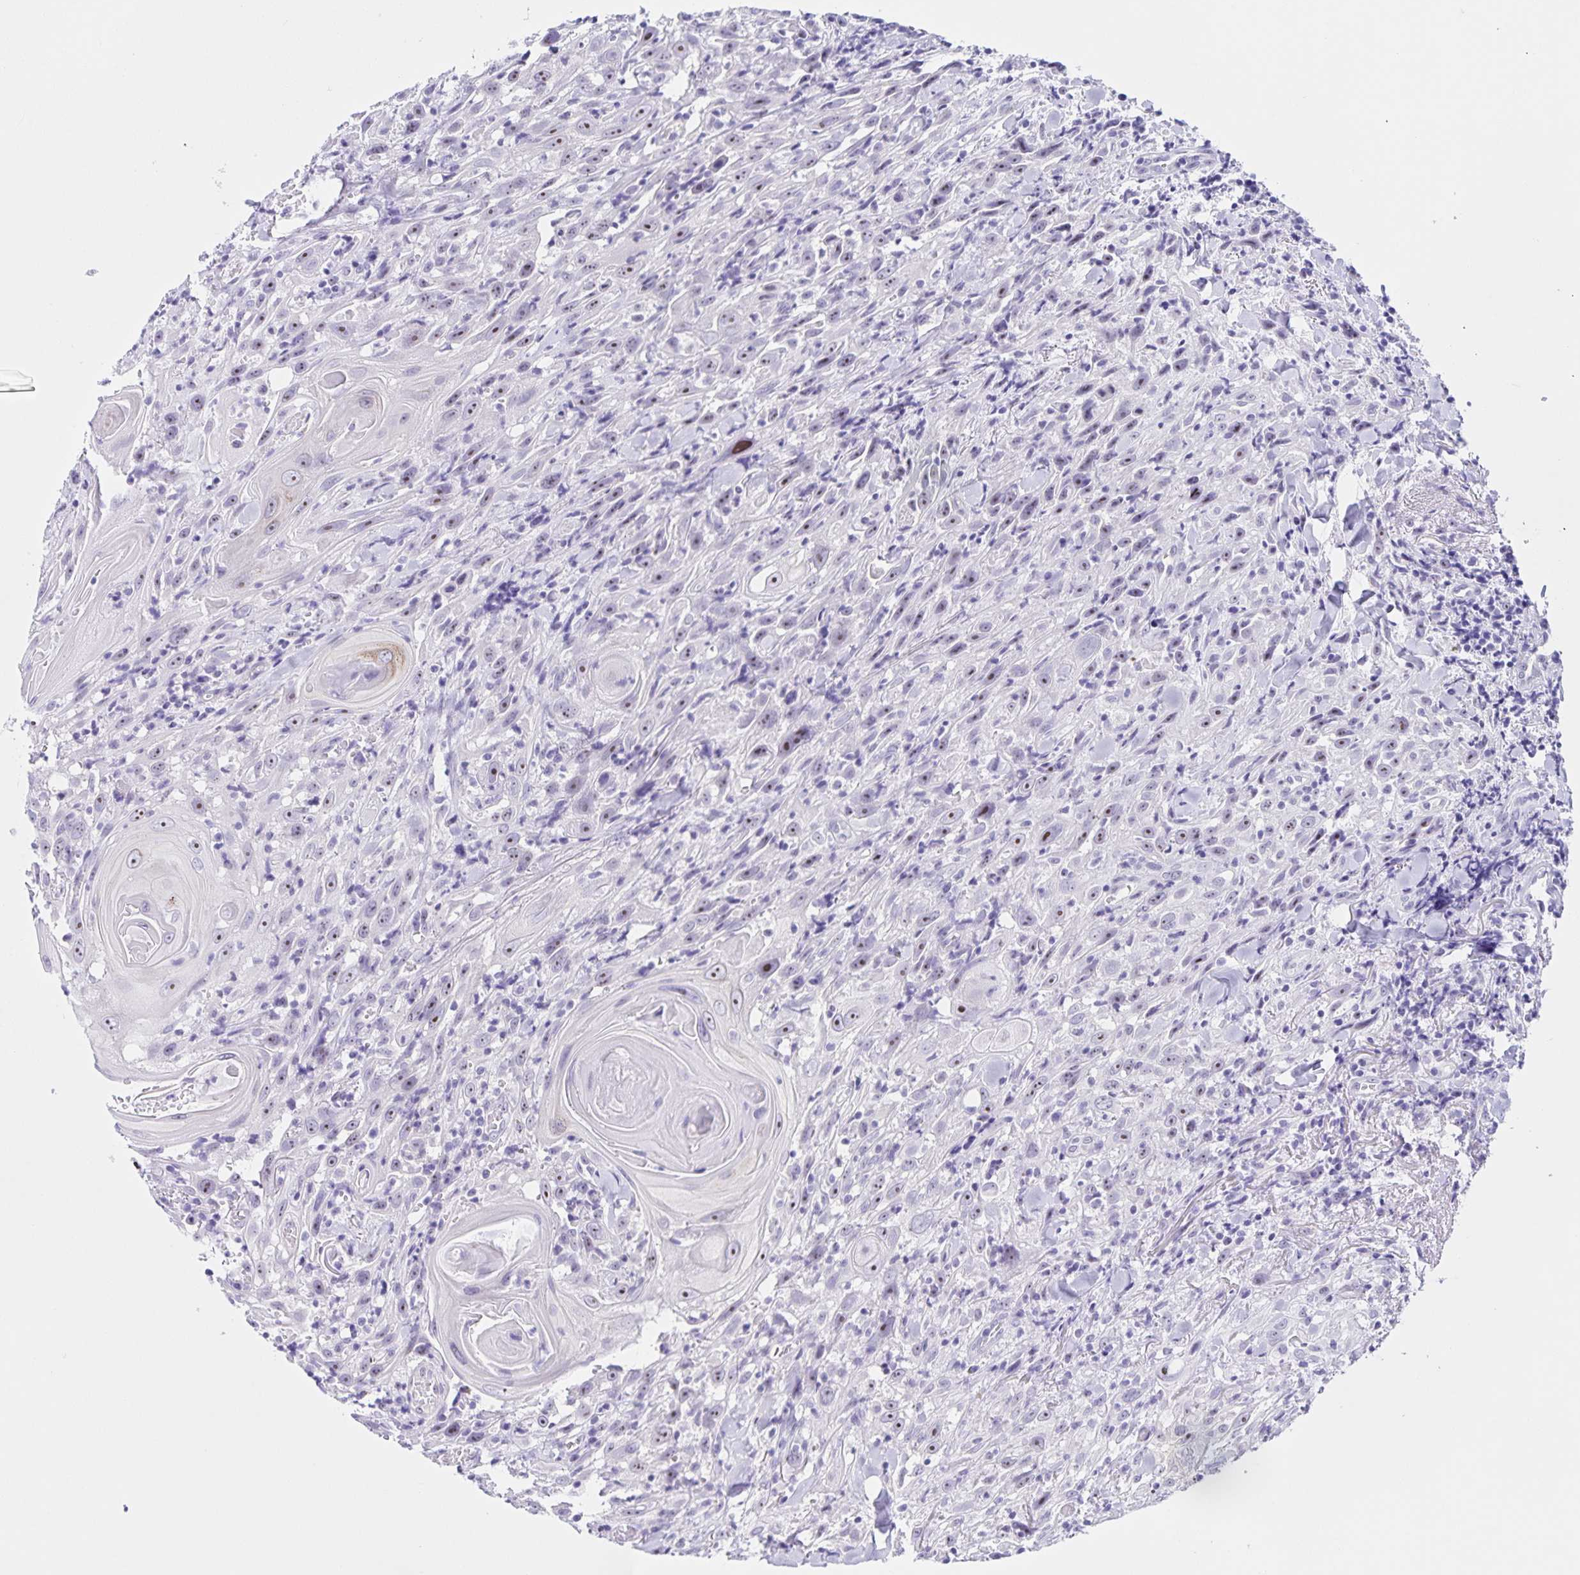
{"staining": {"intensity": "moderate", "quantity": "<25%", "location": "nuclear"}, "tissue": "head and neck cancer", "cell_type": "Tumor cells", "image_type": "cancer", "snomed": [{"axis": "morphology", "description": "Squamous cell carcinoma, NOS"}, {"axis": "topography", "description": "Head-Neck"}], "caption": "Human head and neck cancer (squamous cell carcinoma) stained with a brown dye shows moderate nuclear positive expression in about <25% of tumor cells.", "gene": "FAM170A", "patient": {"sex": "female", "age": 95}}